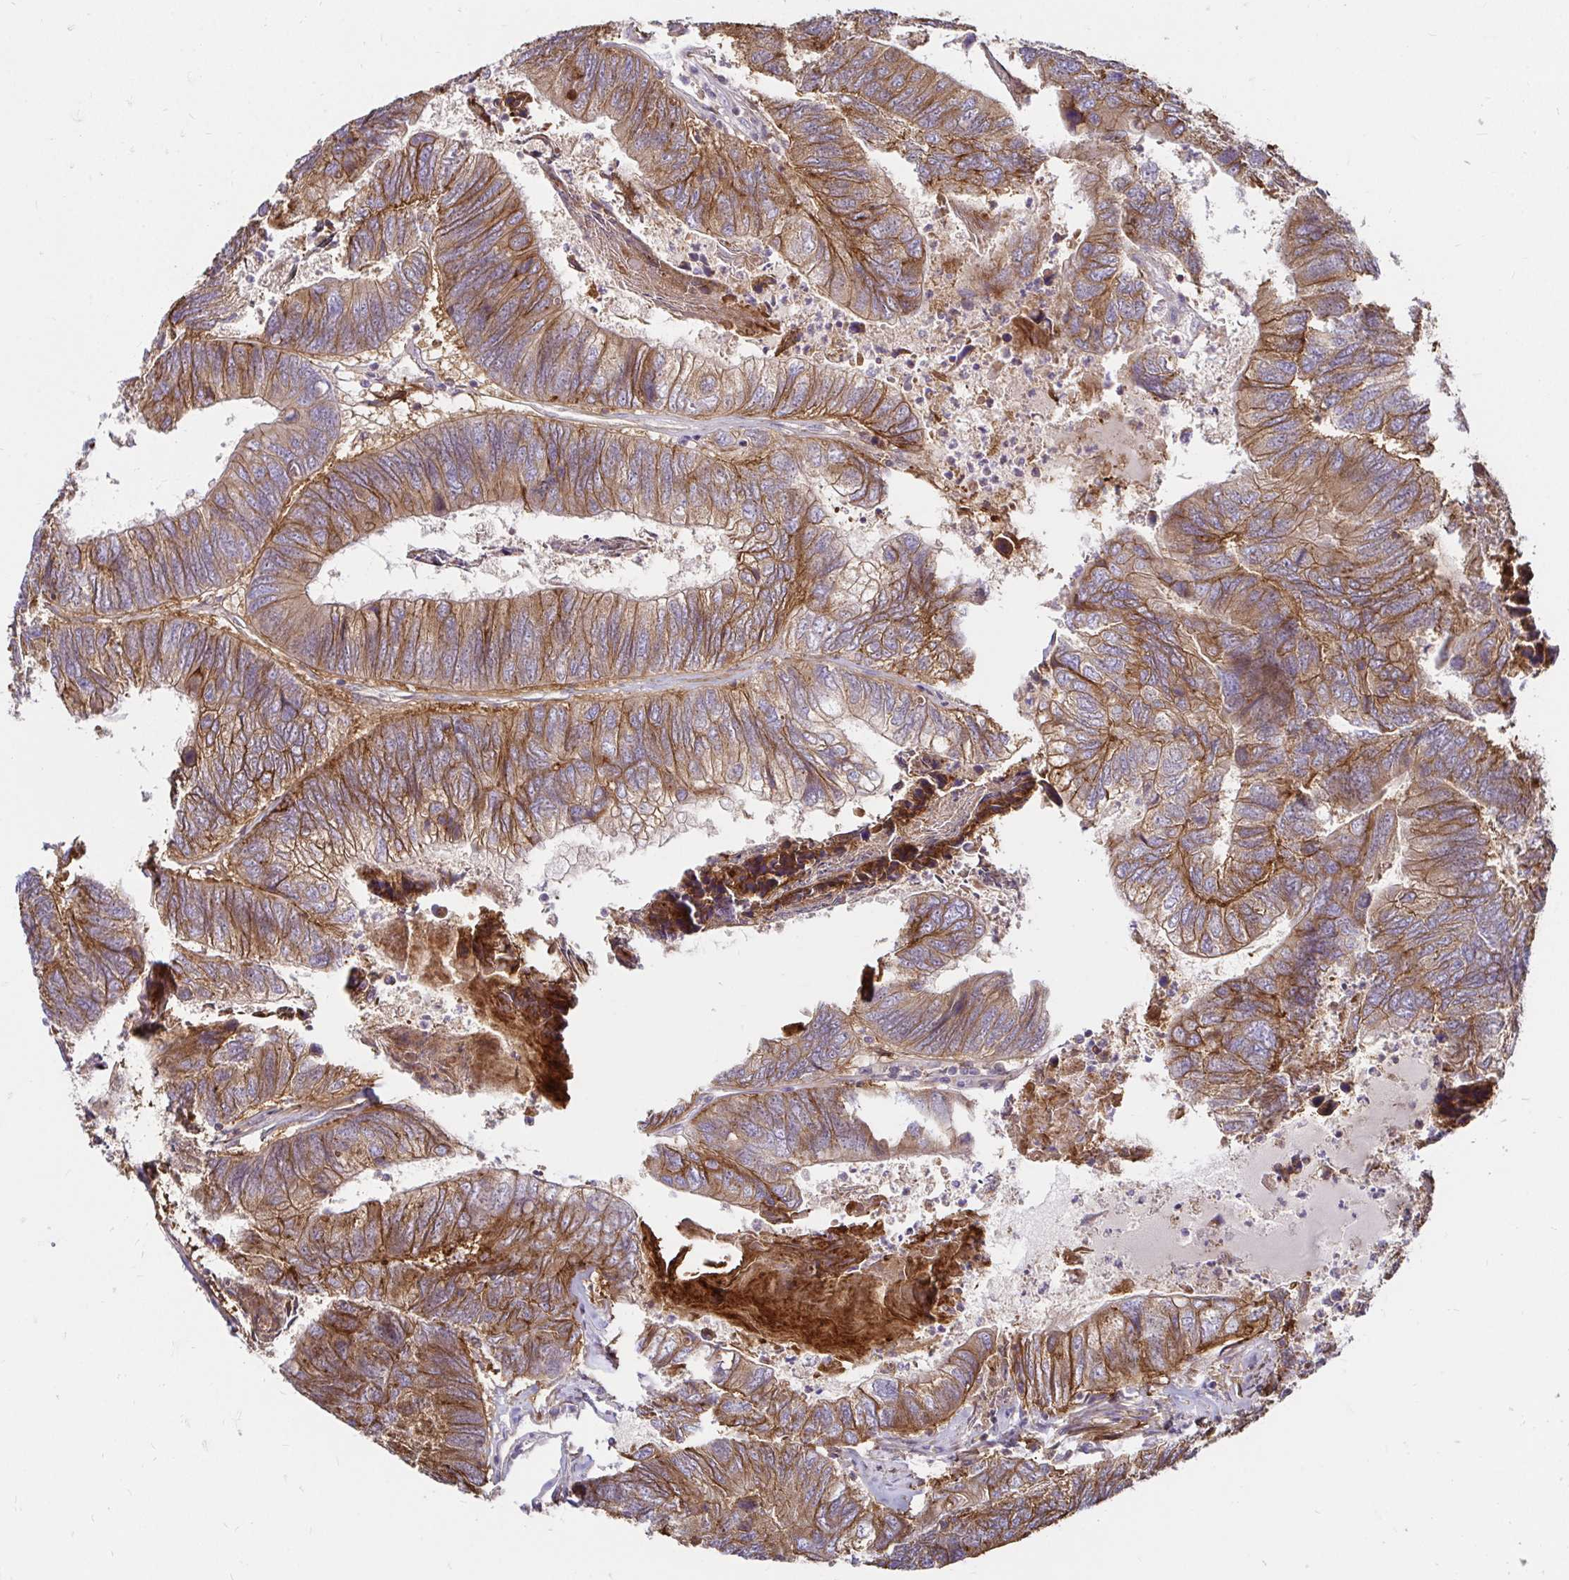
{"staining": {"intensity": "moderate", "quantity": ">75%", "location": "cytoplasmic/membranous"}, "tissue": "colorectal cancer", "cell_type": "Tumor cells", "image_type": "cancer", "snomed": [{"axis": "morphology", "description": "Adenocarcinoma, NOS"}, {"axis": "topography", "description": "Colon"}], "caption": "This micrograph shows immunohistochemistry (IHC) staining of human colorectal cancer (adenocarcinoma), with medium moderate cytoplasmic/membranous expression in about >75% of tumor cells.", "gene": "ITGA2", "patient": {"sex": "female", "age": 67}}